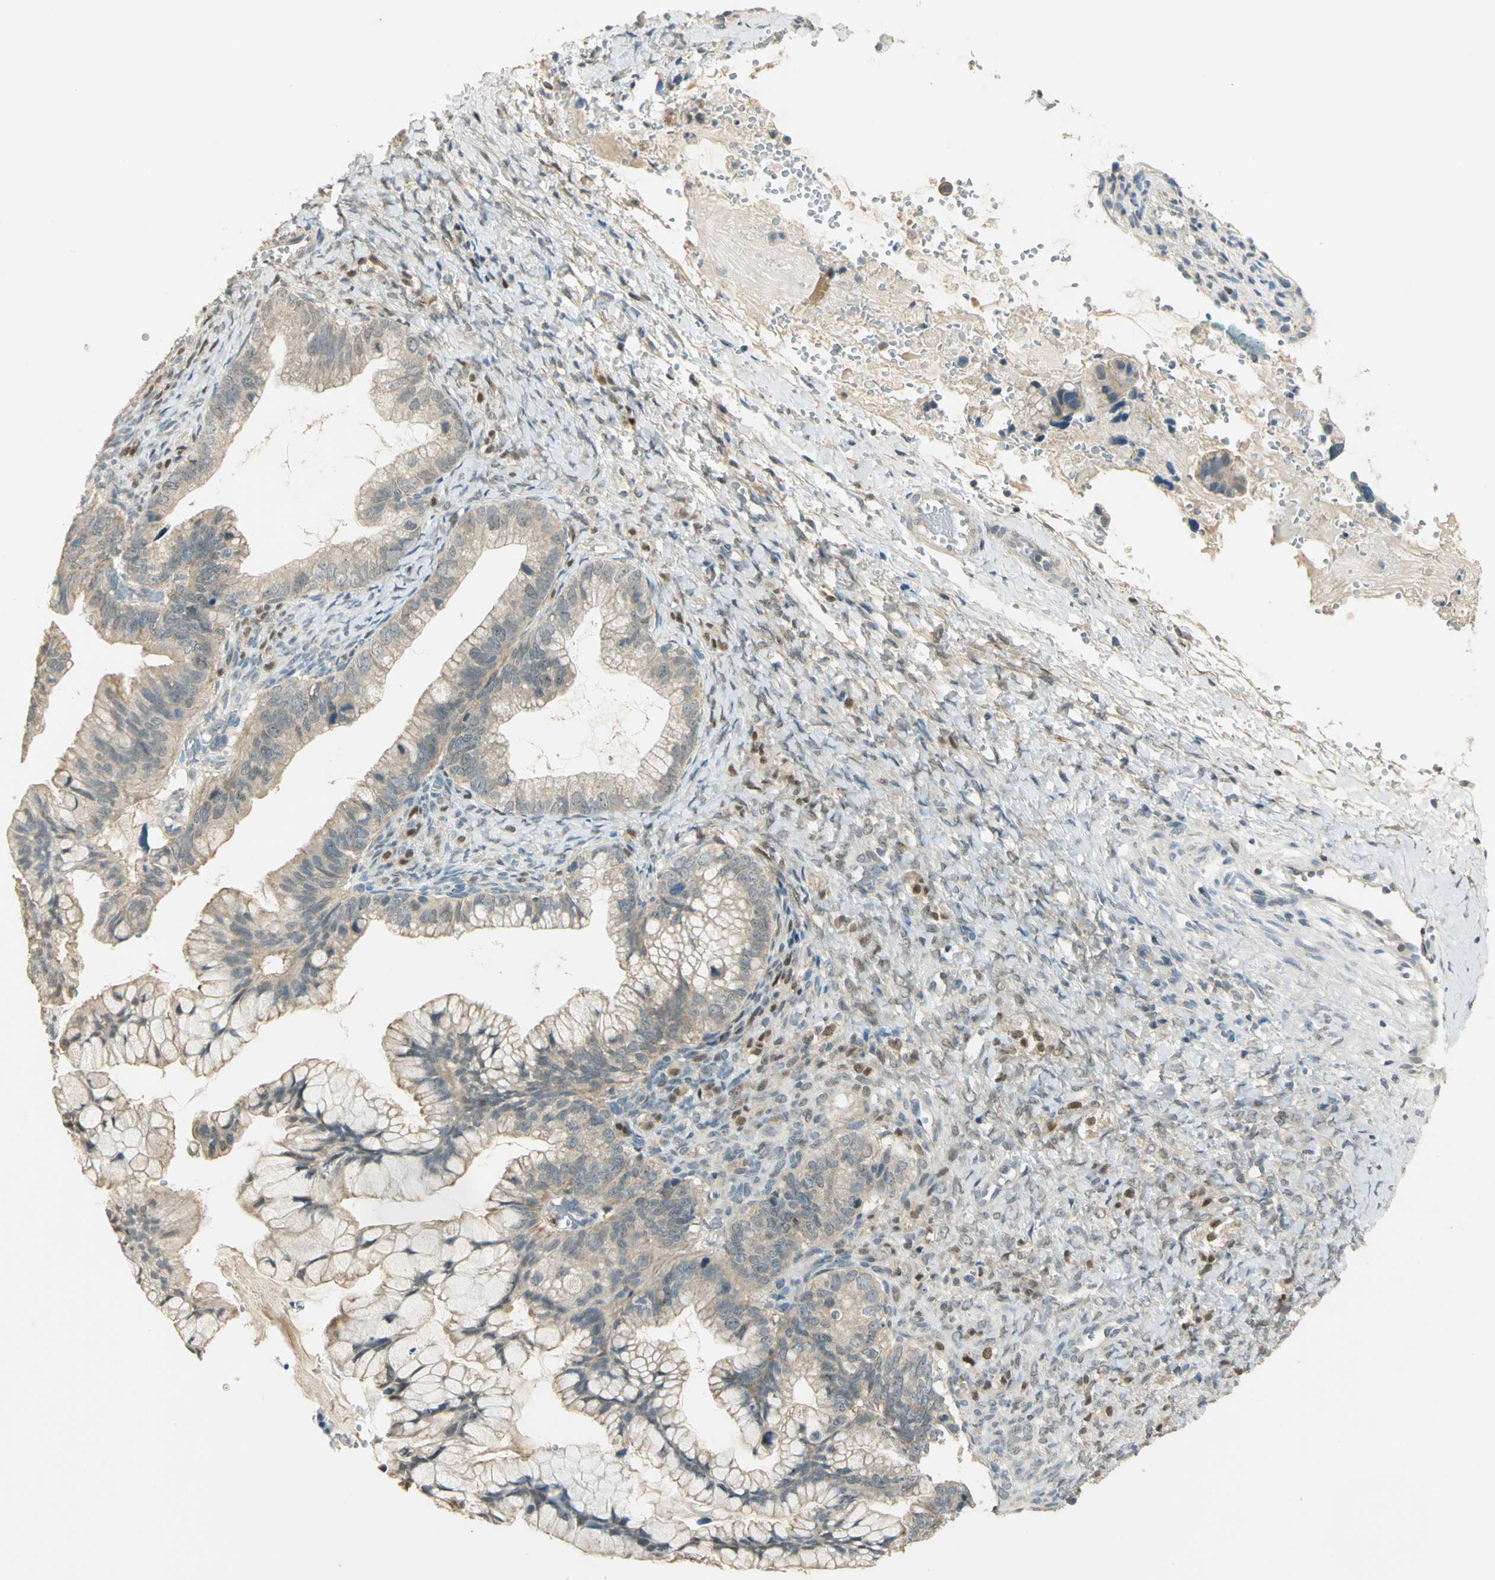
{"staining": {"intensity": "weak", "quantity": ">75%", "location": "cytoplasmic/membranous"}, "tissue": "ovarian cancer", "cell_type": "Tumor cells", "image_type": "cancer", "snomed": [{"axis": "morphology", "description": "Cystadenocarcinoma, mucinous, NOS"}, {"axis": "topography", "description": "Ovary"}], "caption": "Immunohistochemistry (IHC) image of ovarian mucinous cystadenocarcinoma stained for a protein (brown), which shows low levels of weak cytoplasmic/membranous staining in about >75% of tumor cells.", "gene": "BIRC2", "patient": {"sex": "female", "age": 36}}